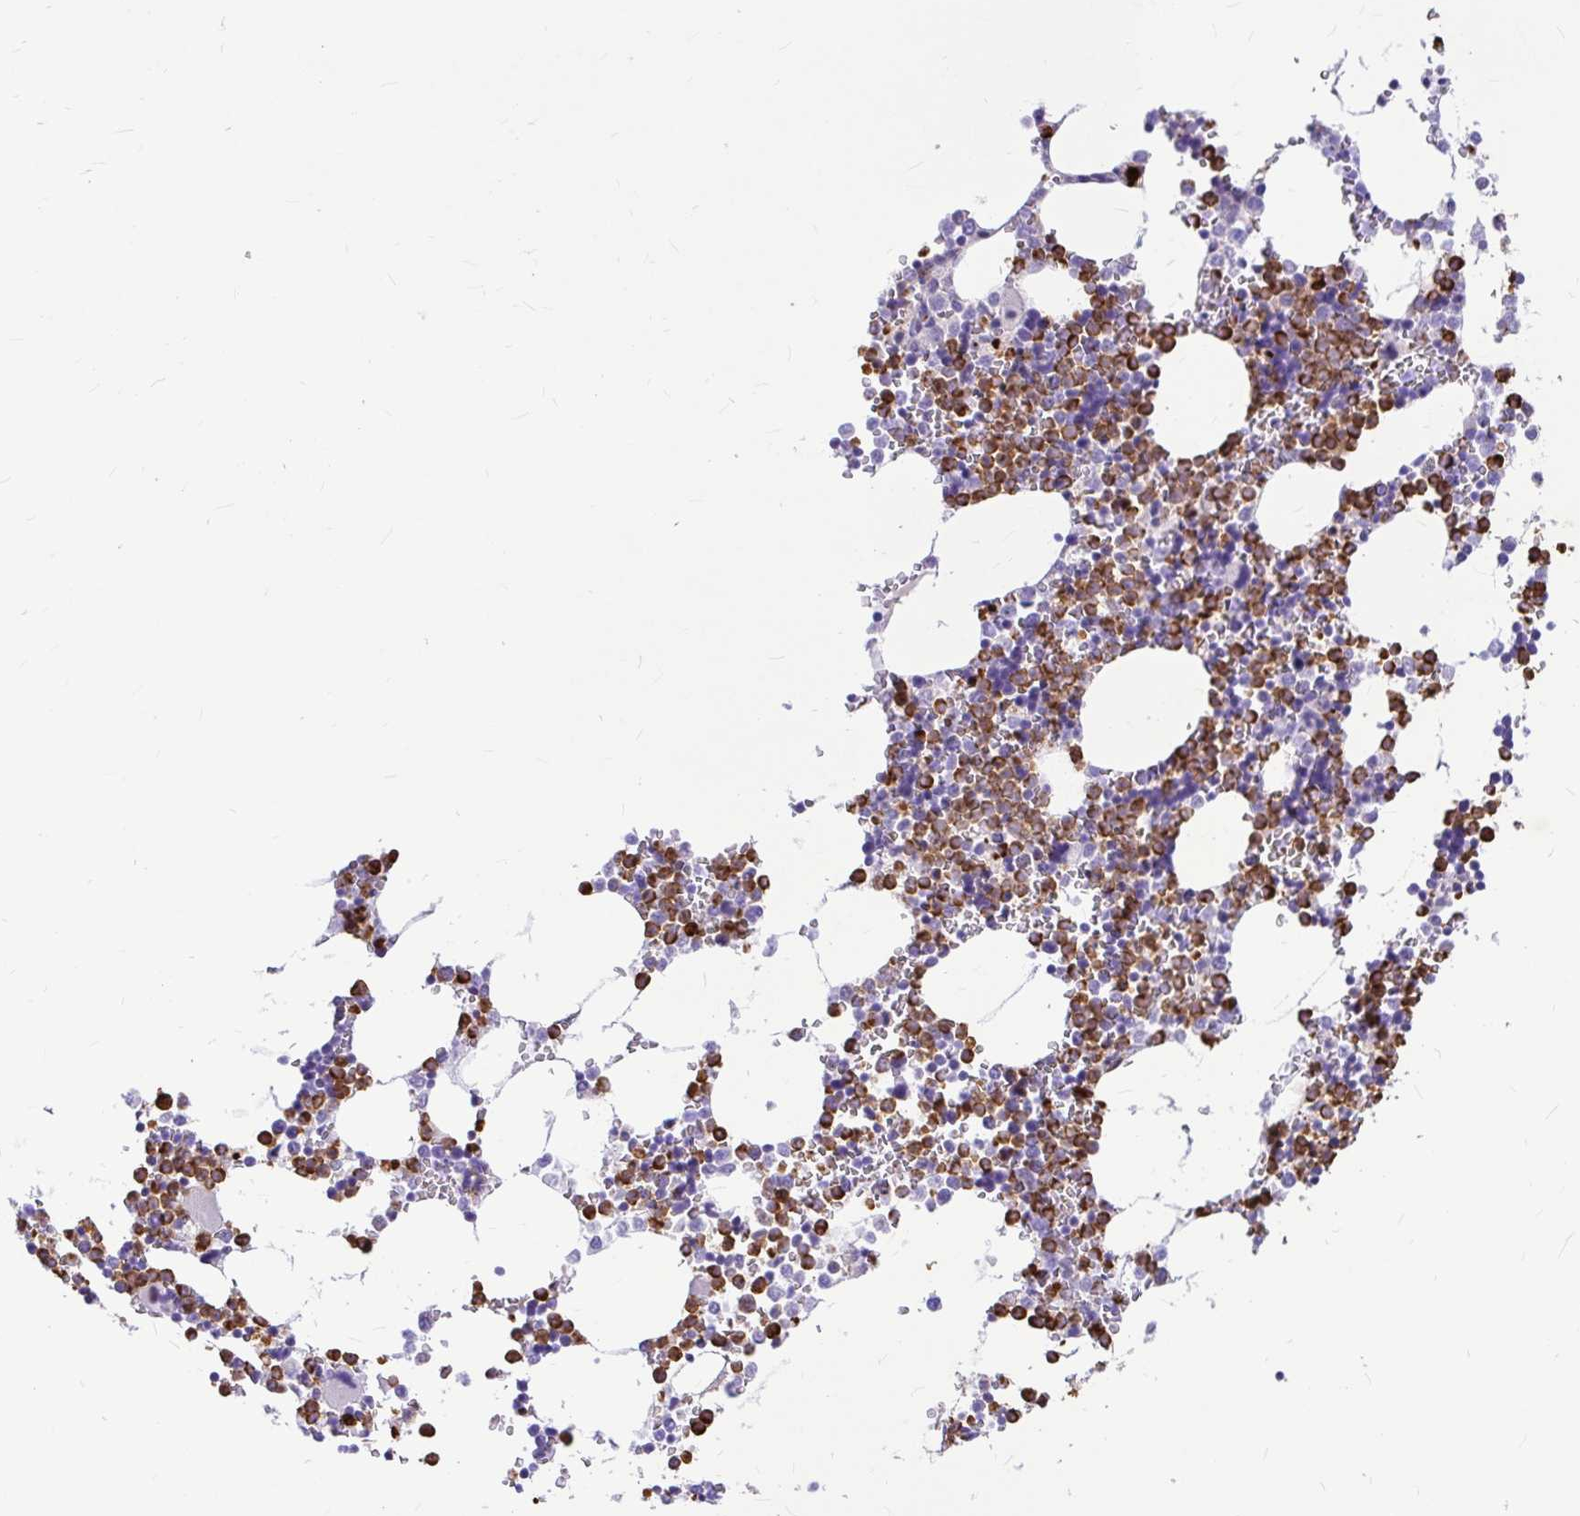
{"staining": {"intensity": "moderate", "quantity": "25%-75%", "location": "cytoplasmic/membranous"}, "tissue": "bone marrow", "cell_type": "Hematopoietic cells", "image_type": "normal", "snomed": [{"axis": "morphology", "description": "Normal tissue, NOS"}, {"axis": "topography", "description": "Bone marrow"}], "caption": "IHC photomicrograph of benign bone marrow stained for a protein (brown), which demonstrates medium levels of moderate cytoplasmic/membranous staining in approximately 25%-75% of hematopoietic cells.", "gene": "CLEC1B", "patient": {"sex": "female", "age": 42}}